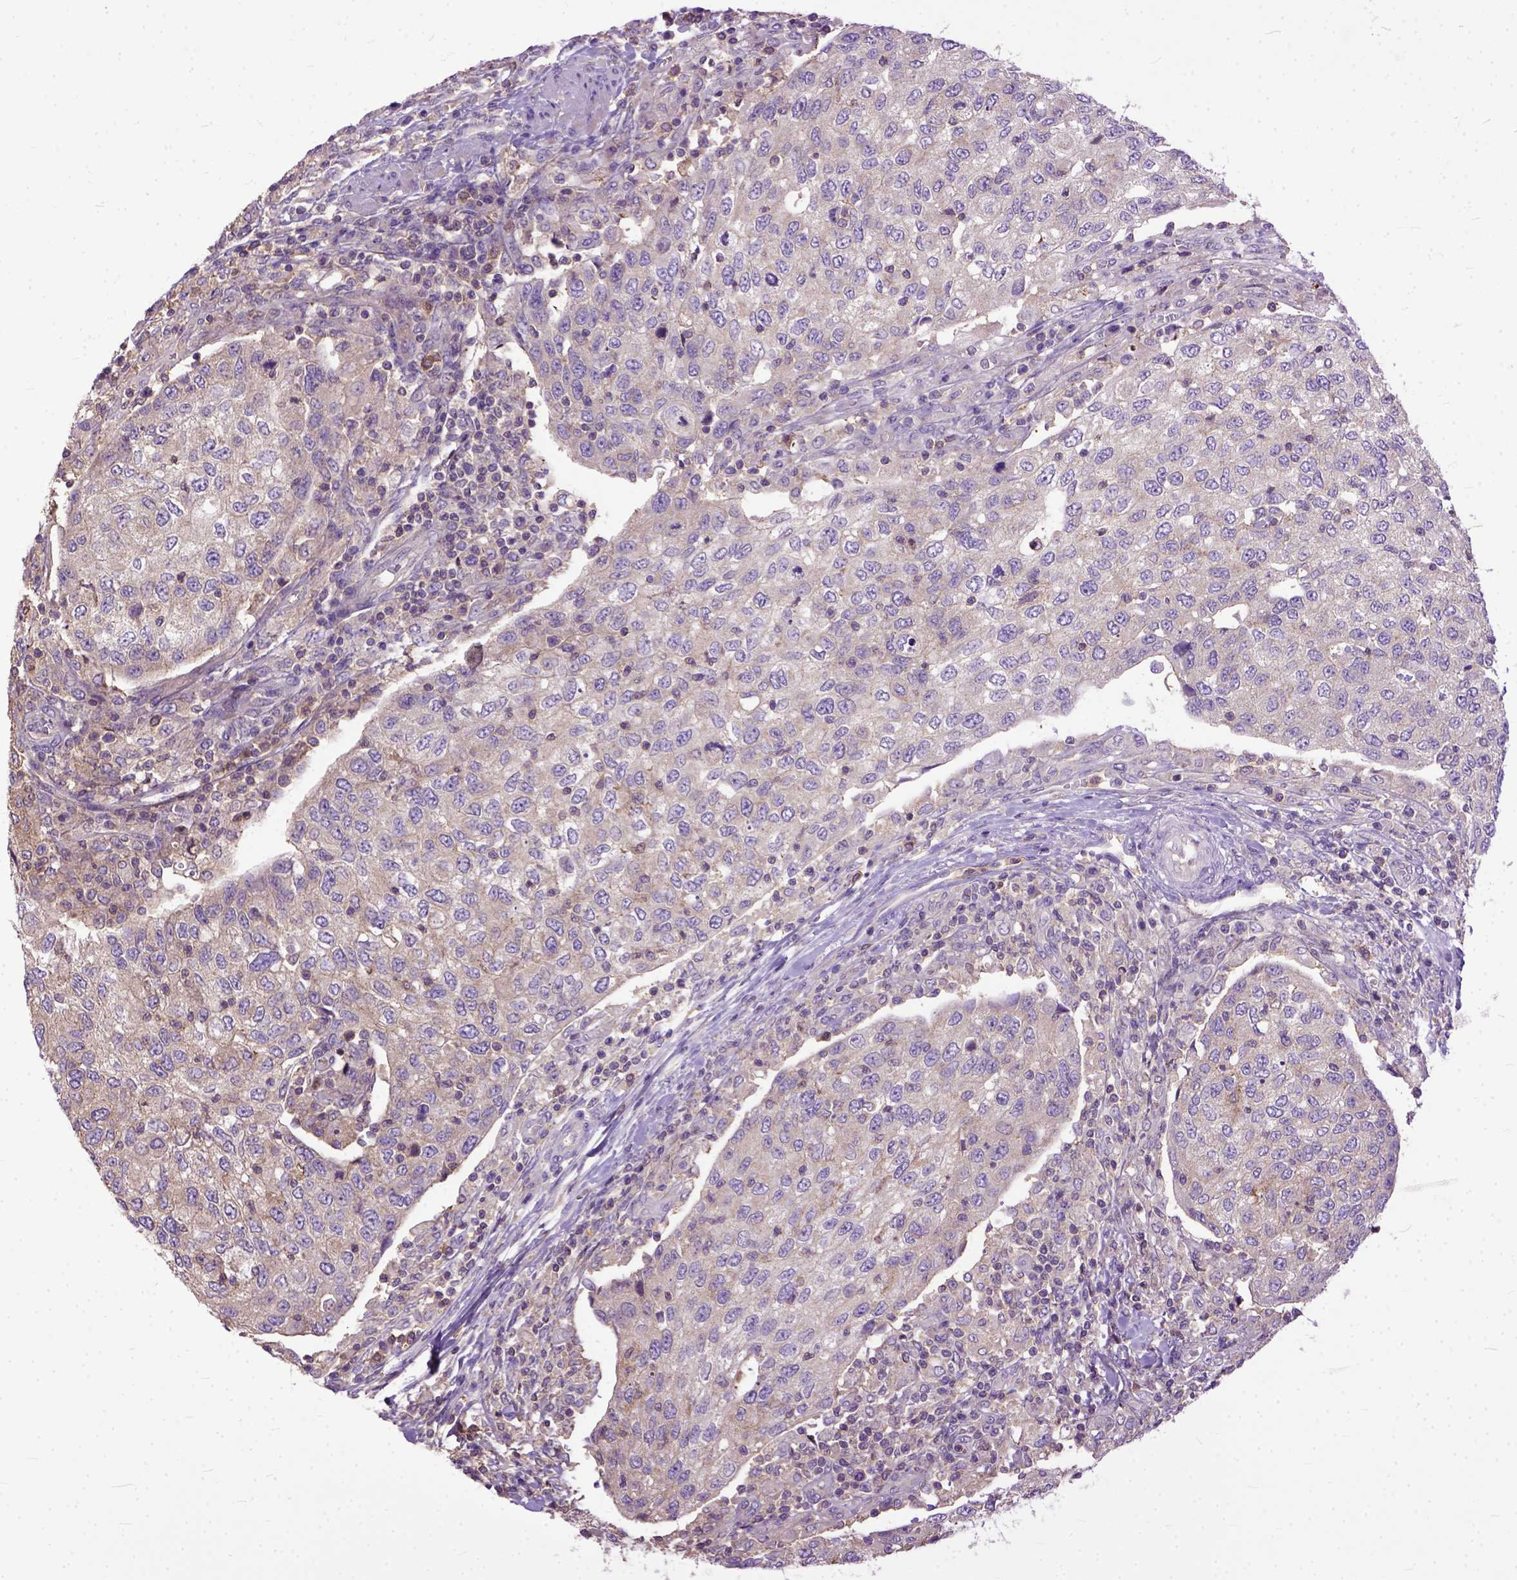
{"staining": {"intensity": "weak", "quantity": "25%-75%", "location": "cytoplasmic/membranous"}, "tissue": "urothelial cancer", "cell_type": "Tumor cells", "image_type": "cancer", "snomed": [{"axis": "morphology", "description": "Urothelial carcinoma, High grade"}, {"axis": "topography", "description": "Urinary bladder"}], "caption": "The micrograph exhibits staining of urothelial cancer, revealing weak cytoplasmic/membranous protein expression (brown color) within tumor cells. Ihc stains the protein in brown and the nuclei are stained blue.", "gene": "NAMPT", "patient": {"sex": "female", "age": 78}}